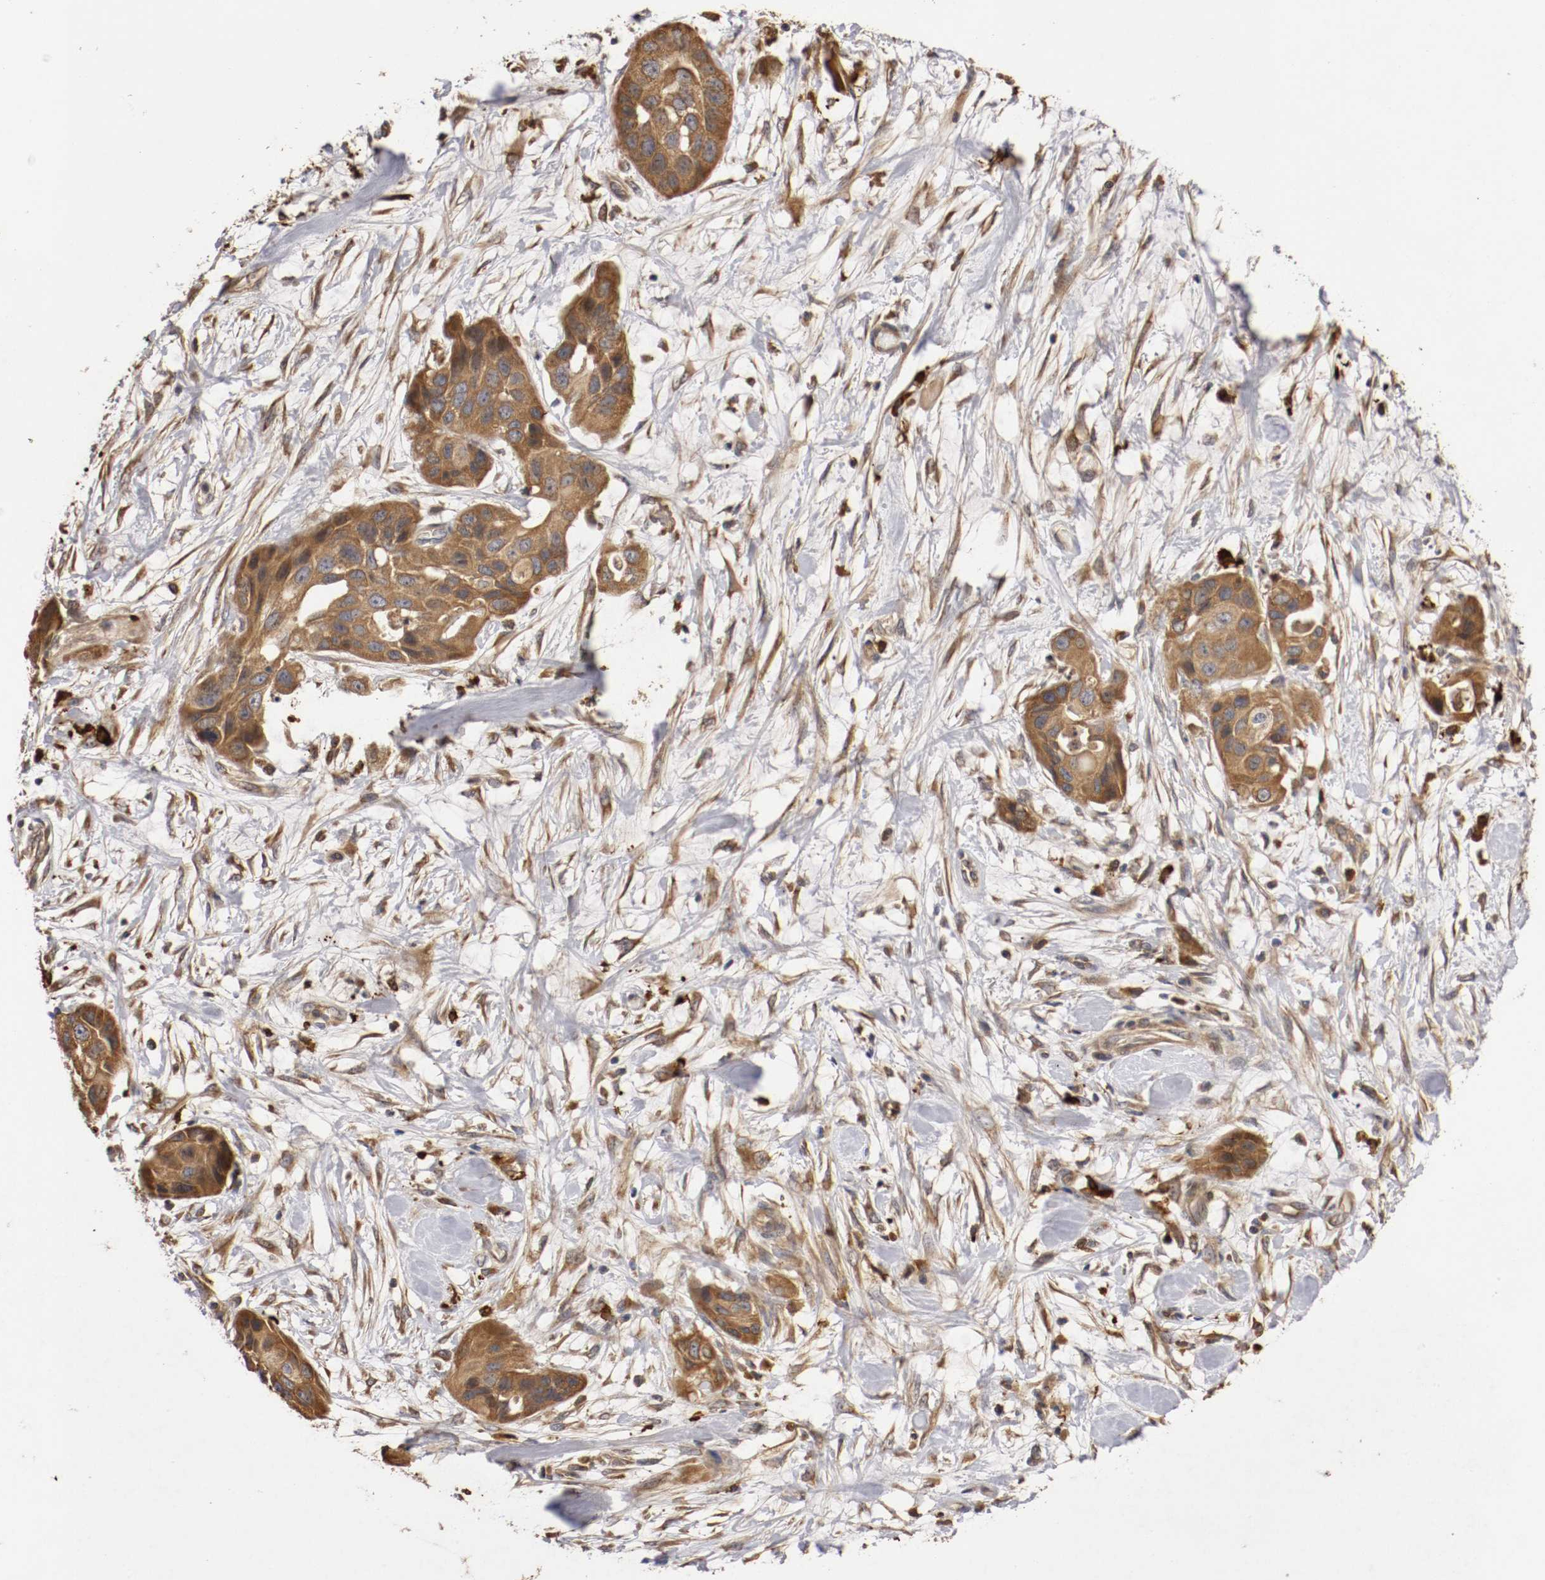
{"staining": {"intensity": "strong", "quantity": ">75%", "location": "cytoplasmic/membranous"}, "tissue": "pancreatic cancer", "cell_type": "Tumor cells", "image_type": "cancer", "snomed": [{"axis": "morphology", "description": "Adenocarcinoma, NOS"}, {"axis": "topography", "description": "Pancreas"}], "caption": "Immunohistochemistry of human adenocarcinoma (pancreatic) exhibits high levels of strong cytoplasmic/membranous positivity in approximately >75% of tumor cells. (brown staining indicates protein expression, while blue staining denotes nuclei).", "gene": "VEZT", "patient": {"sex": "female", "age": 60}}